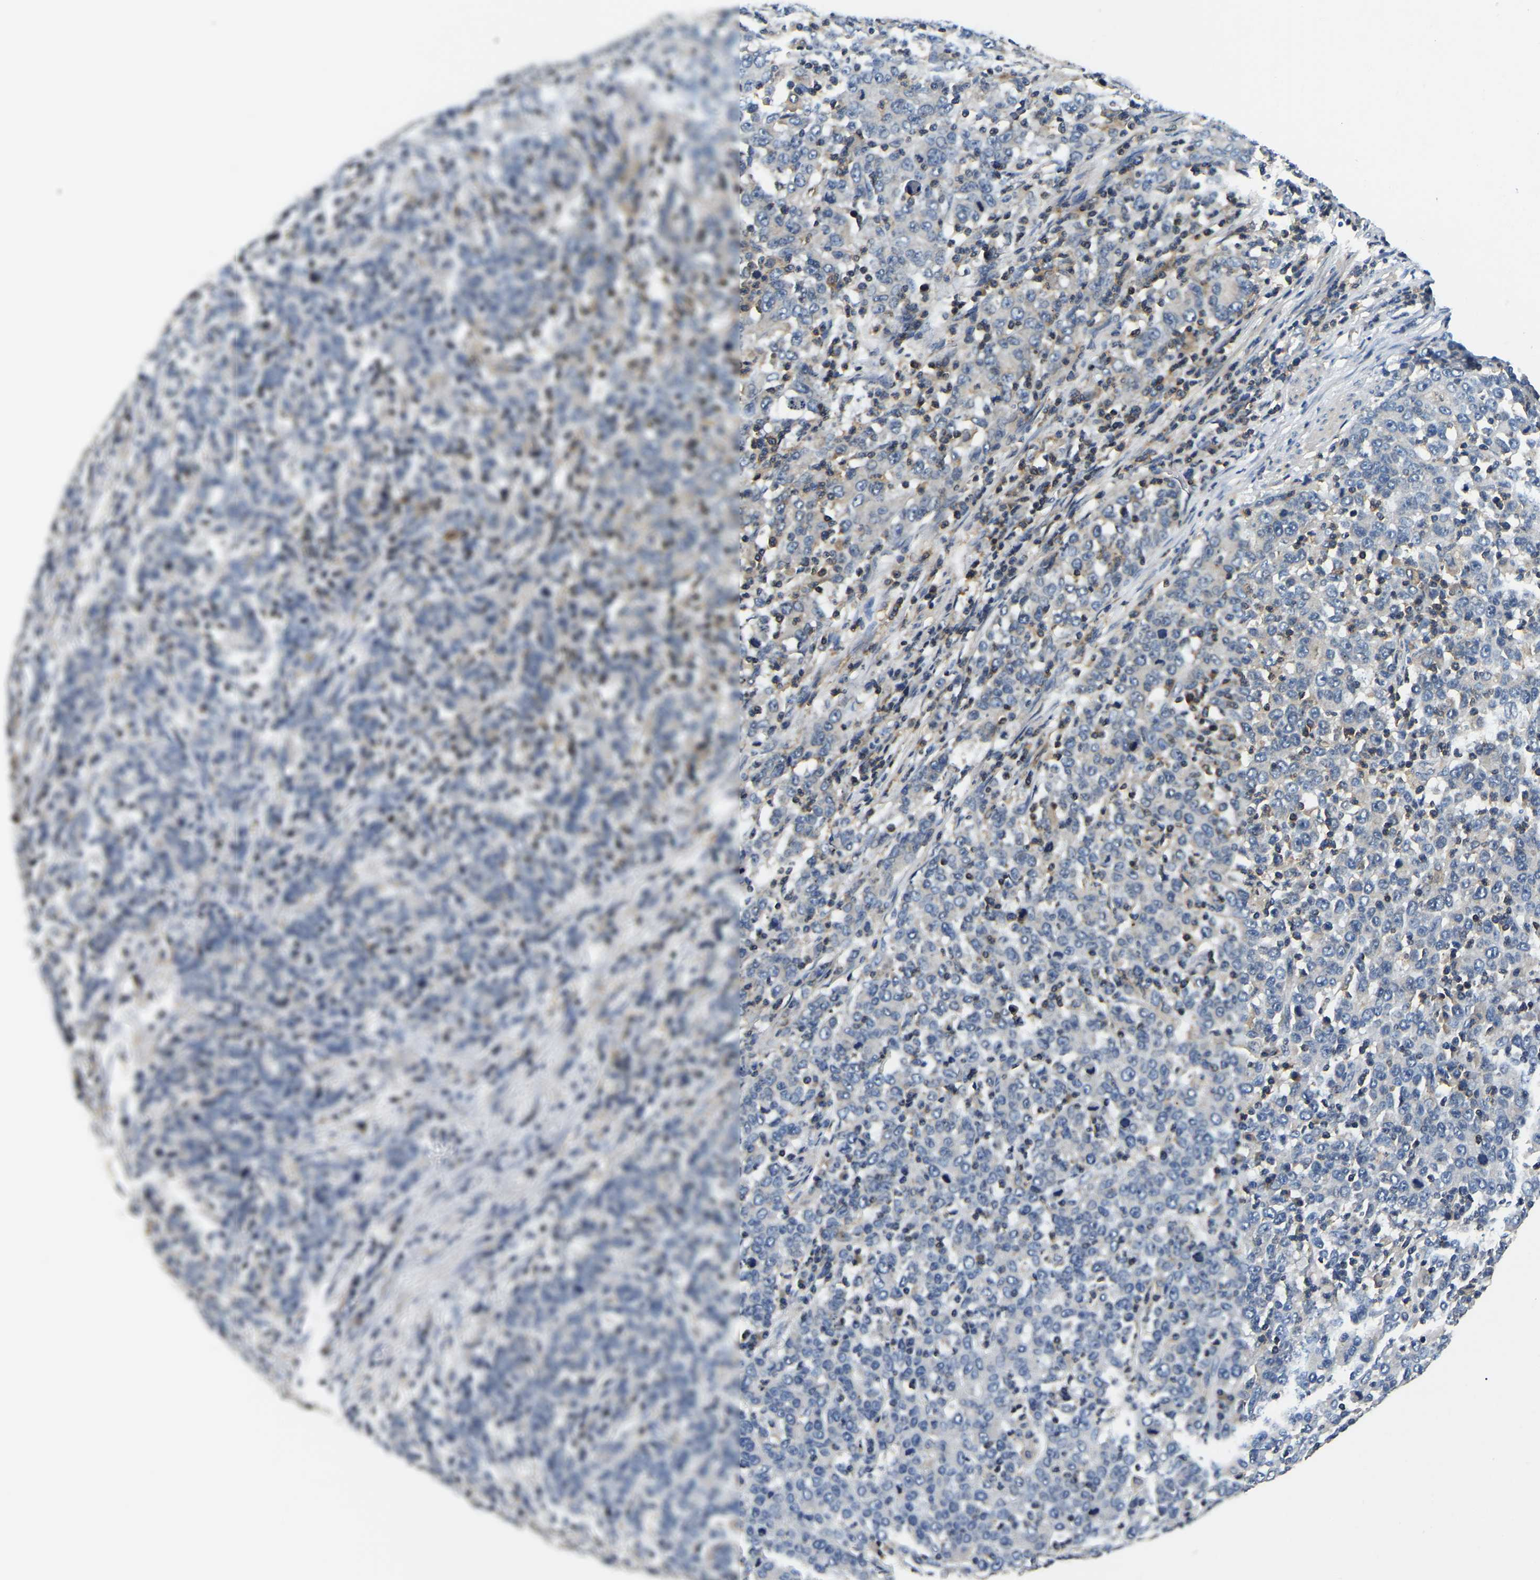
{"staining": {"intensity": "negative", "quantity": "none", "location": "none"}, "tissue": "stomach cancer", "cell_type": "Tumor cells", "image_type": "cancer", "snomed": [{"axis": "morphology", "description": "Adenocarcinoma, NOS"}, {"axis": "topography", "description": "Stomach, upper"}], "caption": "A histopathology image of human adenocarcinoma (stomach) is negative for staining in tumor cells.", "gene": "SMPD2", "patient": {"sex": "male", "age": 69}}